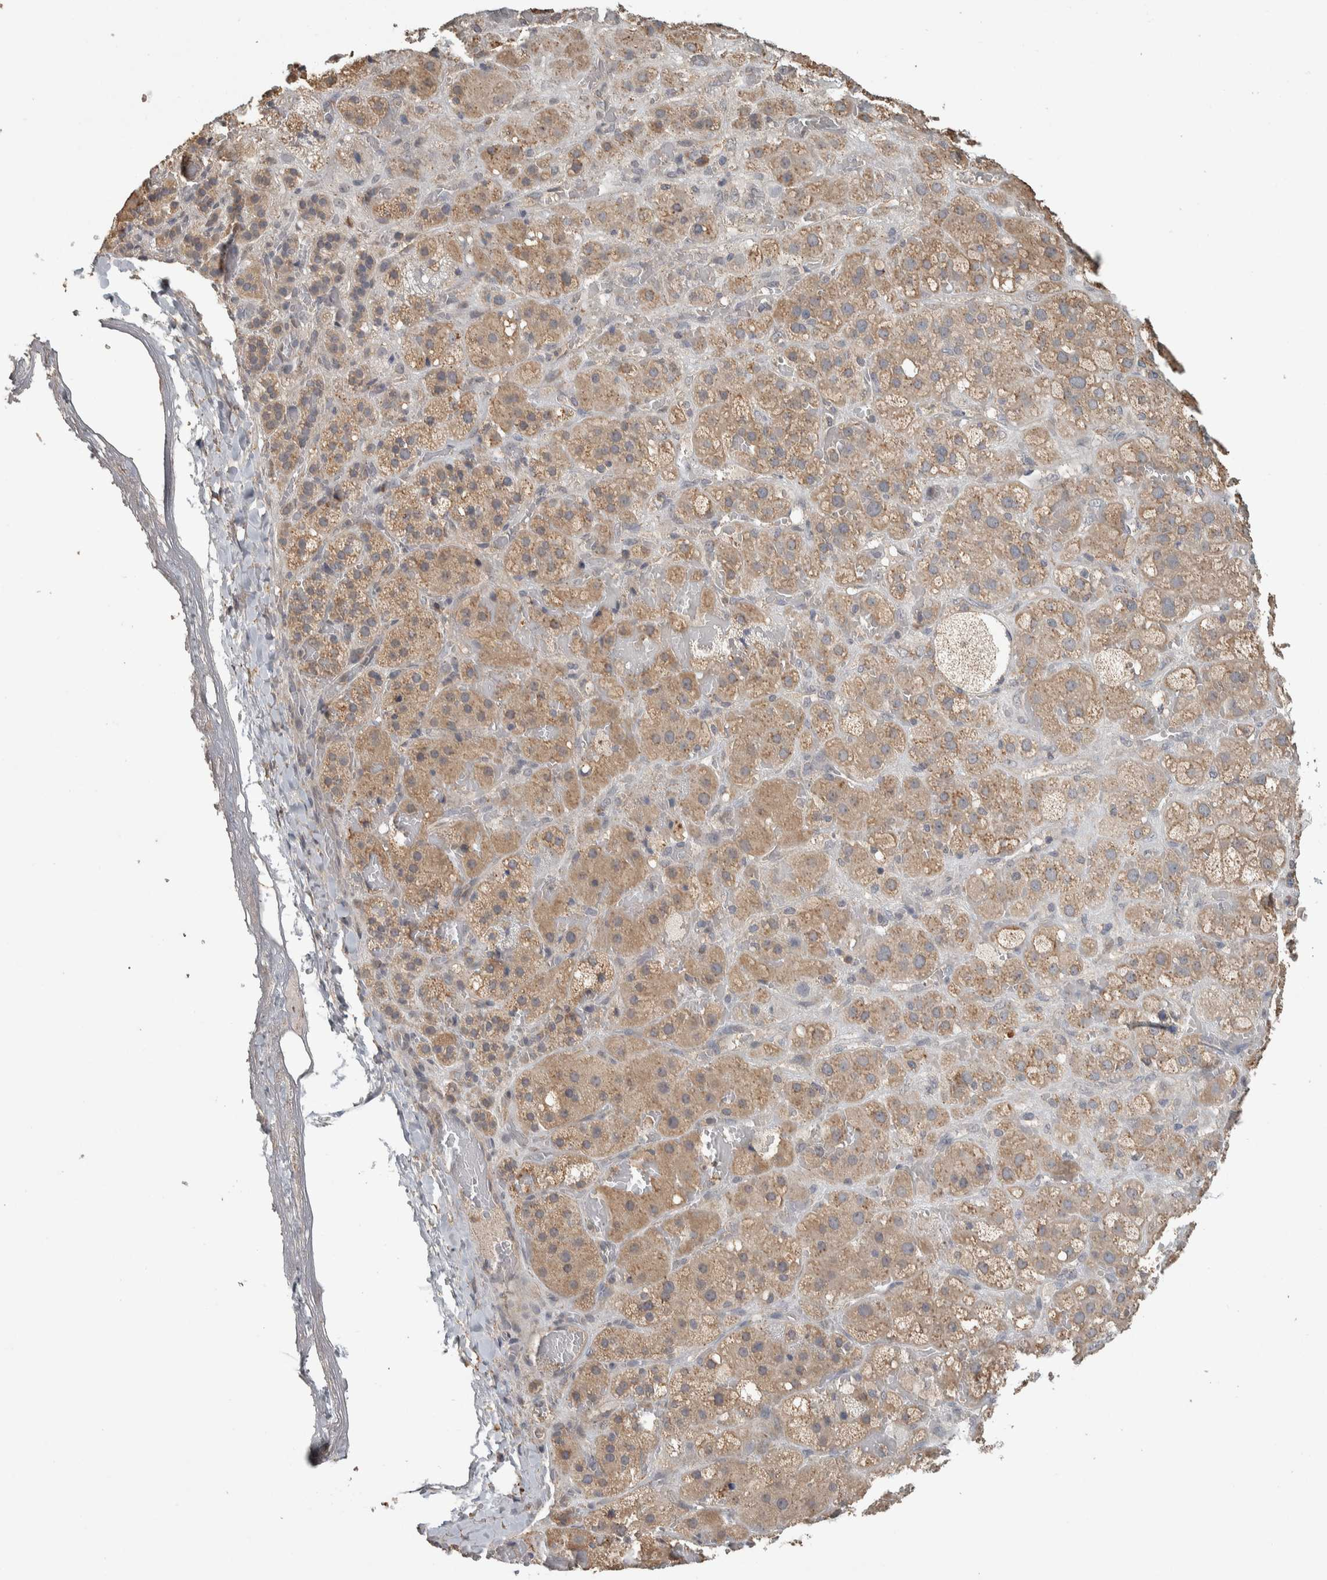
{"staining": {"intensity": "weak", "quantity": ">75%", "location": "cytoplasmic/membranous"}, "tissue": "adrenal gland", "cell_type": "Glandular cells", "image_type": "normal", "snomed": [{"axis": "morphology", "description": "Normal tissue, NOS"}, {"axis": "topography", "description": "Adrenal gland"}], "caption": "IHC micrograph of benign adrenal gland stained for a protein (brown), which shows low levels of weak cytoplasmic/membranous positivity in approximately >75% of glandular cells.", "gene": "EIF3H", "patient": {"sex": "female", "age": 47}}